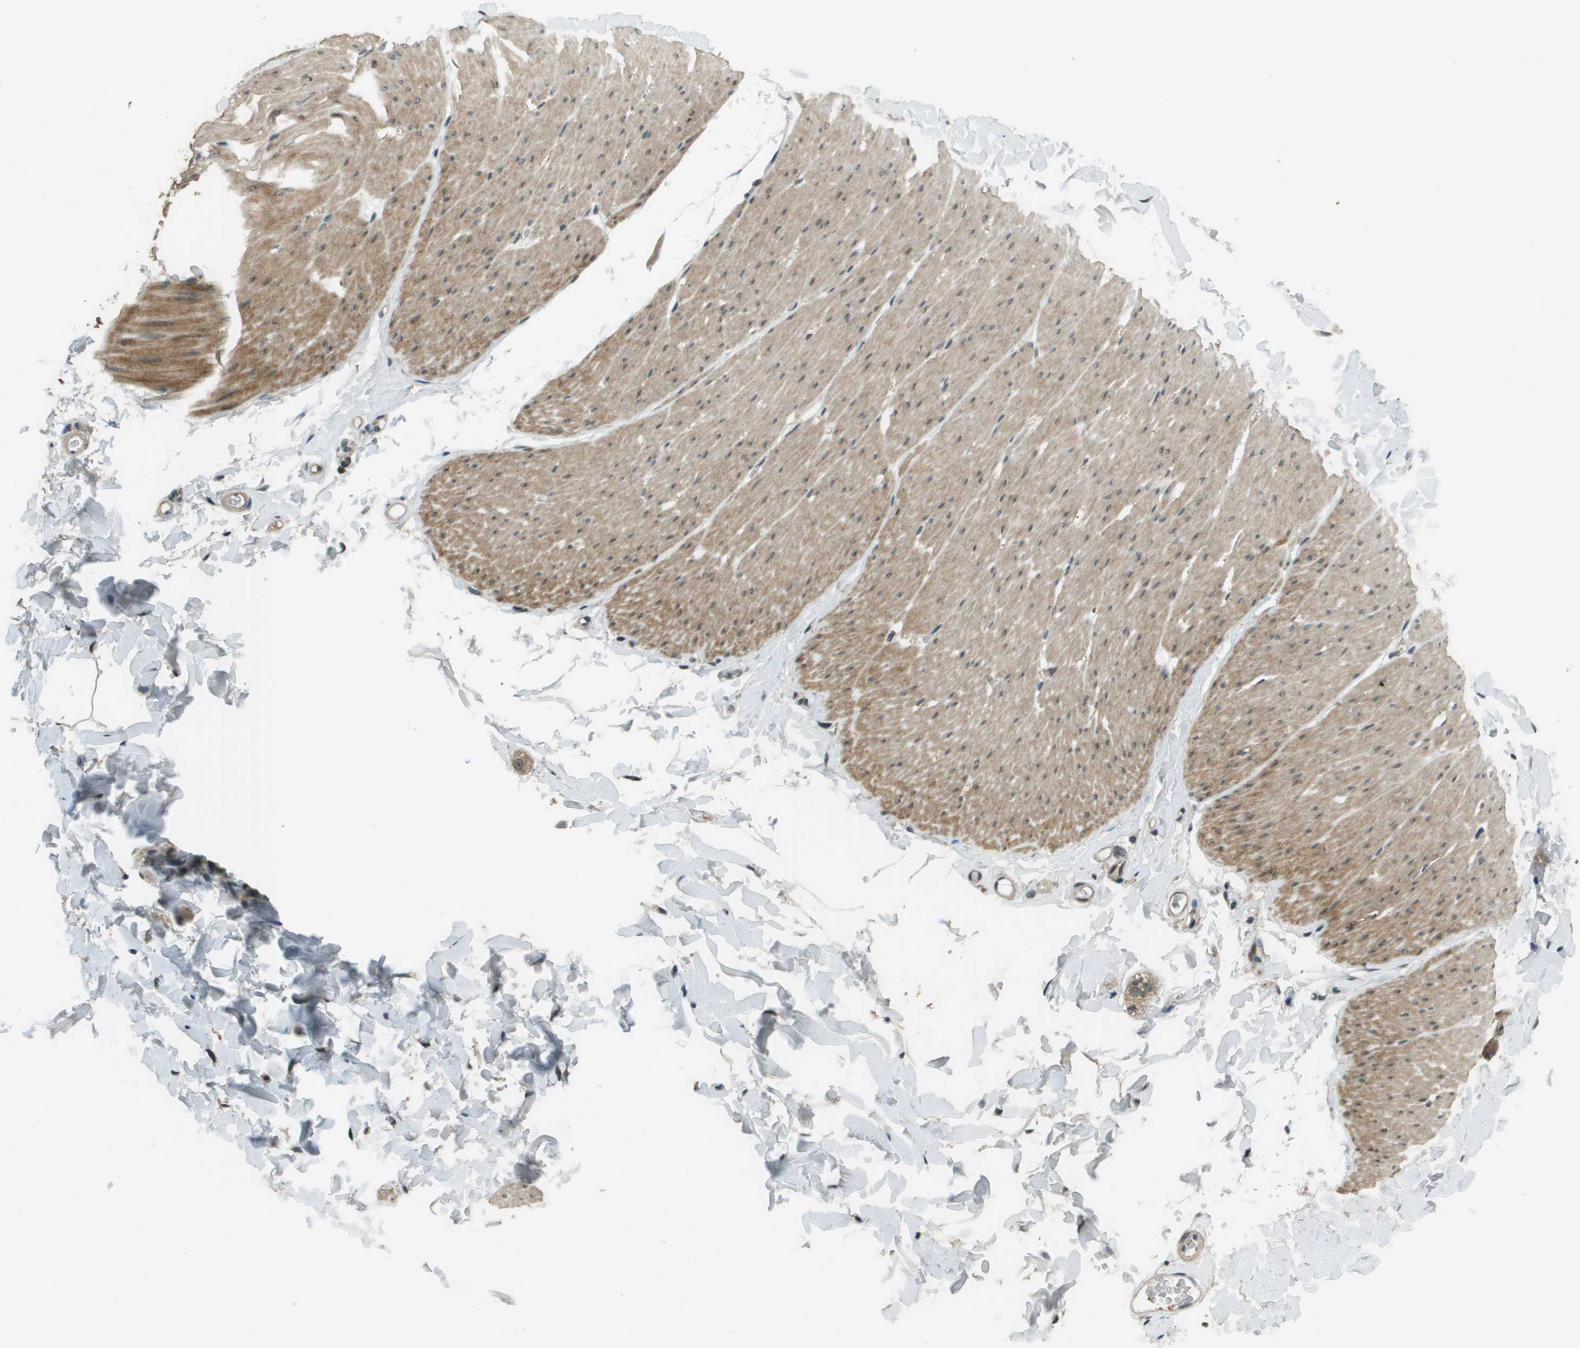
{"staining": {"intensity": "moderate", "quantity": ">75%", "location": "cytoplasmic/membranous"}, "tissue": "smooth muscle", "cell_type": "Smooth muscle cells", "image_type": "normal", "snomed": [{"axis": "morphology", "description": "Normal tissue, NOS"}, {"axis": "topography", "description": "Smooth muscle"}, {"axis": "topography", "description": "Colon"}], "caption": "A brown stain highlights moderate cytoplasmic/membranous staining of a protein in smooth muscle cells of benign smooth muscle. The protein of interest is shown in brown color, while the nuclei are stained blue.", "gene": "SDC3", "patient": {"sex": "male", "age": 67}}